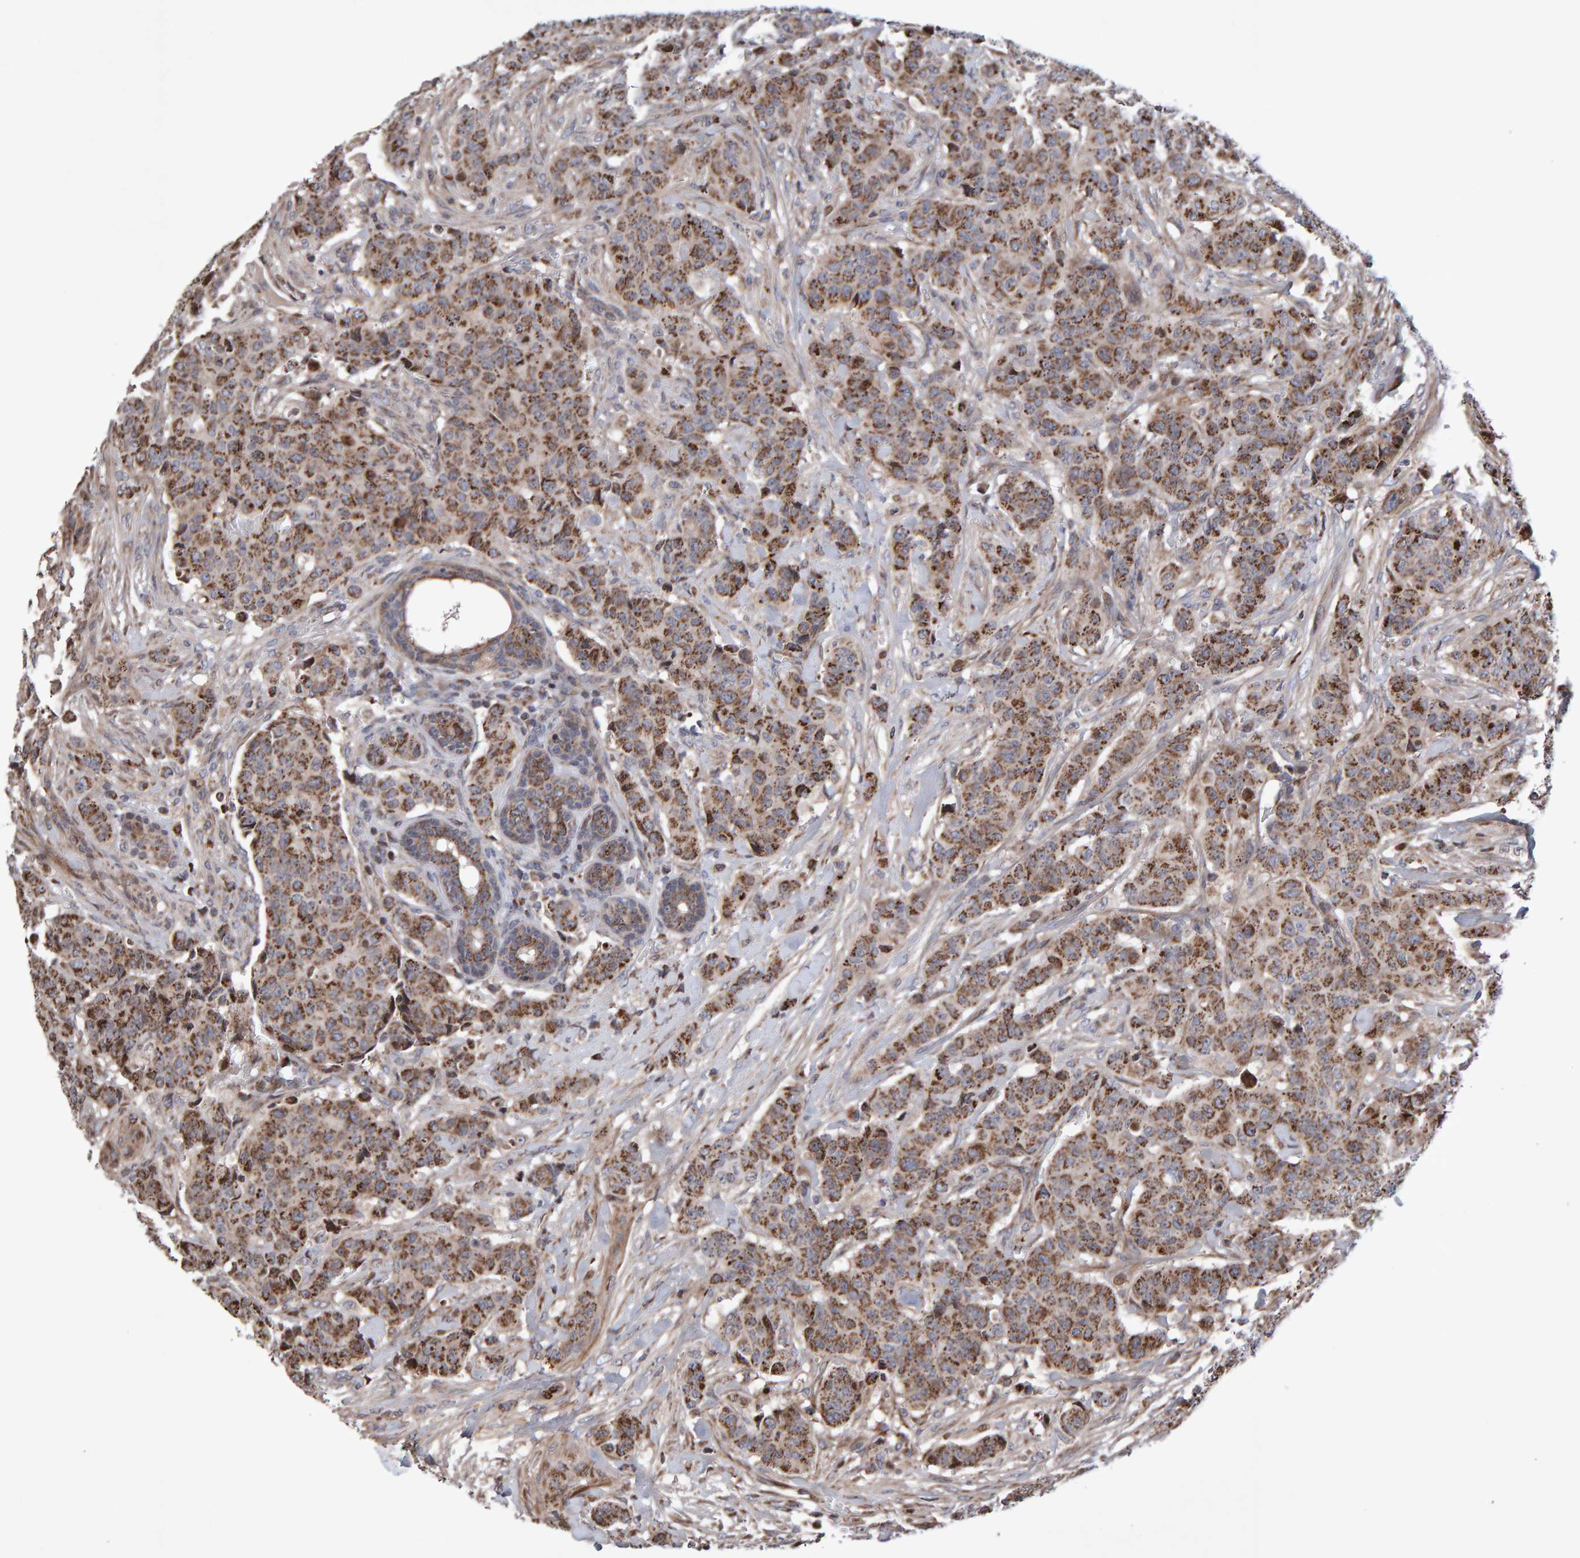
{"staining": {"intensity": "moderate", "quantity": ">75%", "location": "cytoplasmic/membranous"}, "tissue": "breast cancer", "cell_type": "Tumor cells", "image_type": "cancer", "snomed": [{"axis": "morphology", "description": "Normal tissue, NOS"}, {"axis": "morphology", "description": "Duct carcinoma"}, {"axis": "topography", "description": "Breast"}], "caption": "About >75% of tumor cells in breast cancer (invasive ductal carcinoma) reveal moderate cytoplasmic/membranous protein staining as visualized by brown immunohistochemical staining.", "gene": "PECR", "patient": {"sex": "female", "age": 40}}